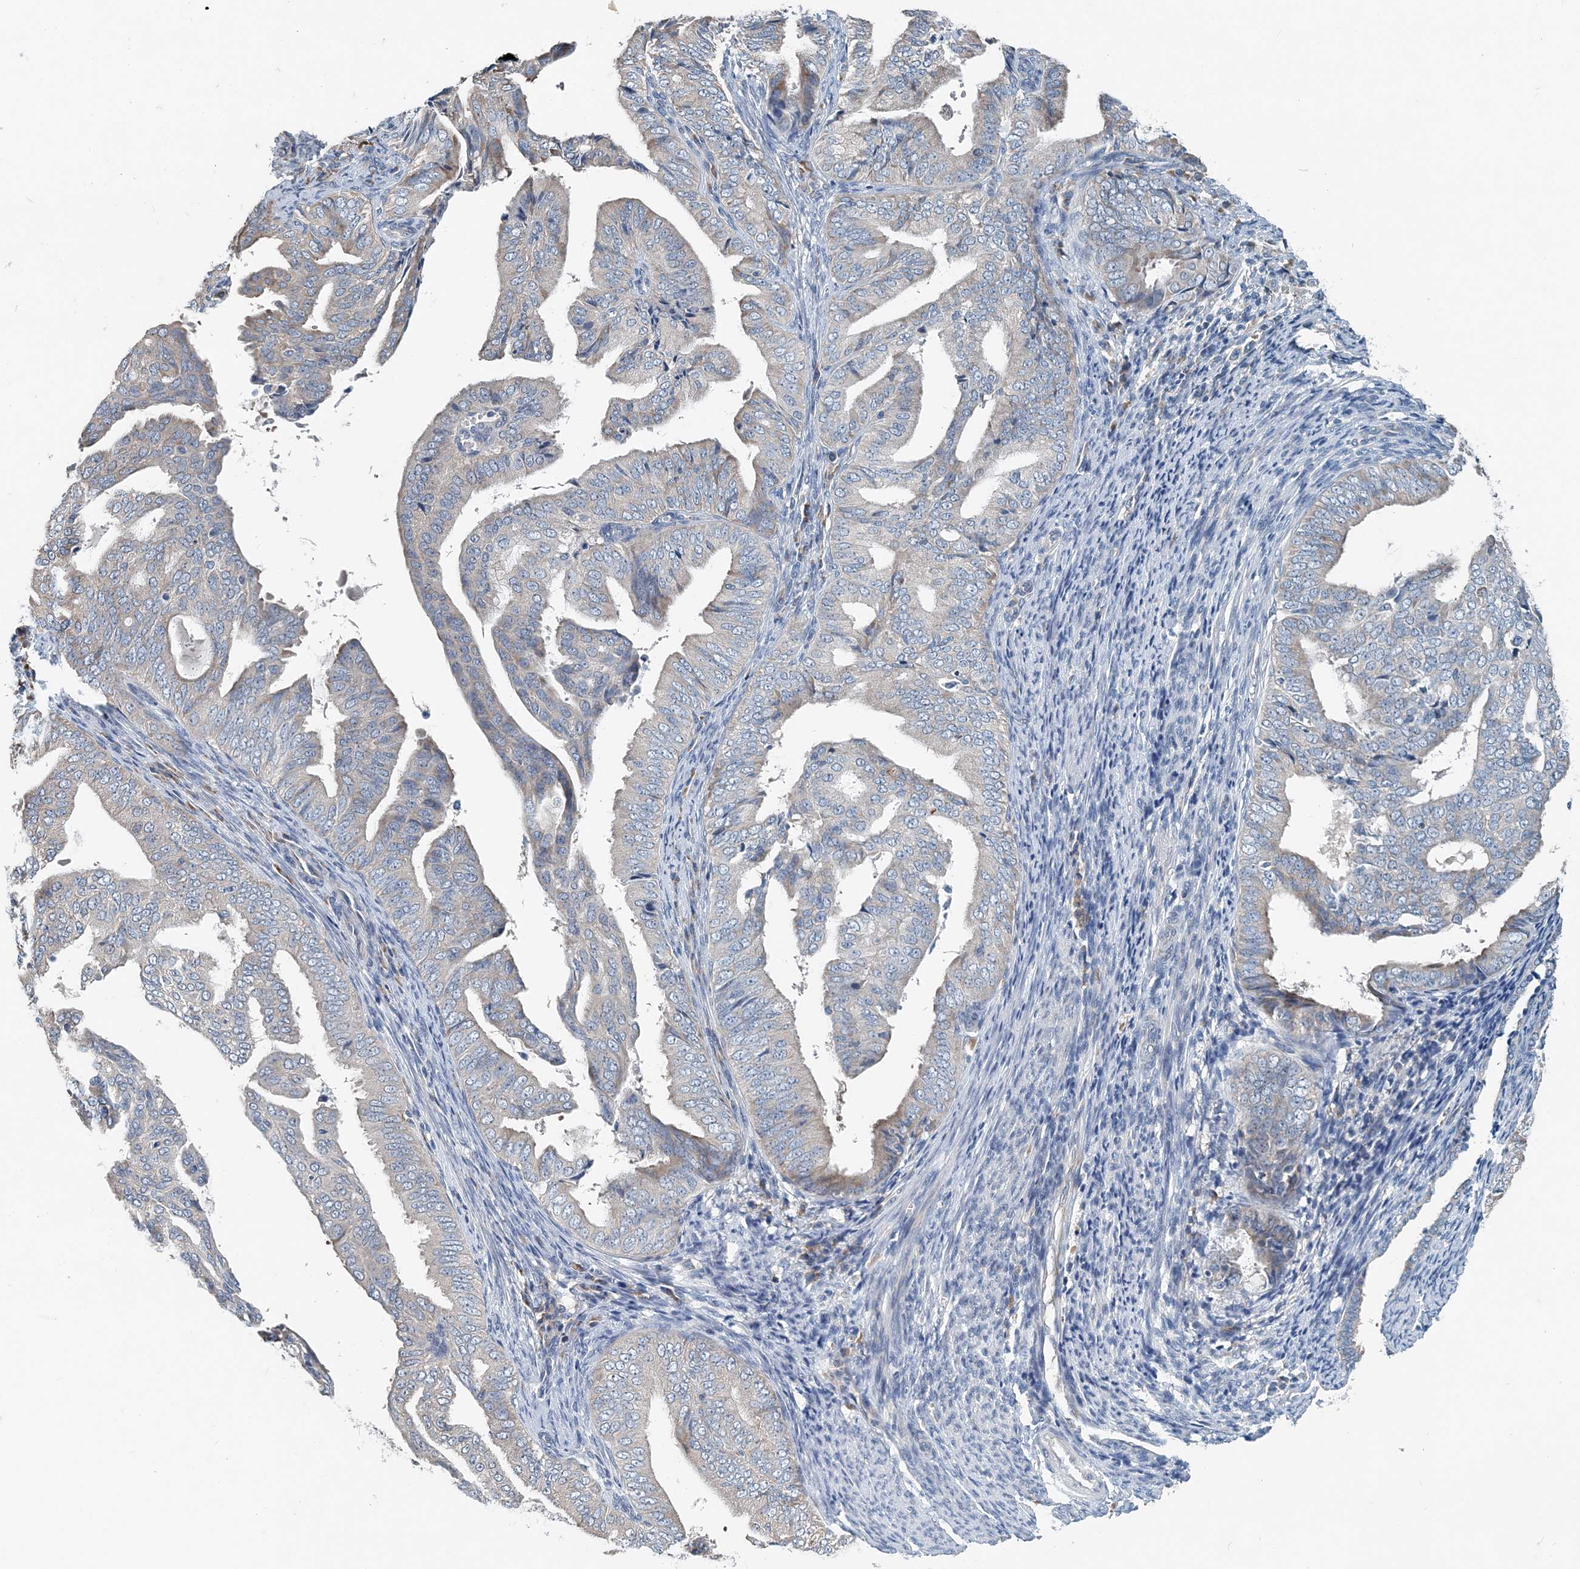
{"staining": {"intensity": "negative", "quantity": "none", "location": "none"}, "tissue": "endometrial cancer", "cell_type": "Tumor cells", "image_type": "cancer", "snomed": [{"axis": "morphology", "description": "Adenocarcinoma, NOS"}, {"axis": "topography", "description": "Endometrium"}], "caption": "IHC photomicrograph of neoplastic tissue: endometrial adenocarcinoma stained with DAB (3,3'-diaminobenzidine) reveals no significant protein expression in tumor cells.", "gene": "EEF1A2", "patient": {"sex": "female", "age": 58}}